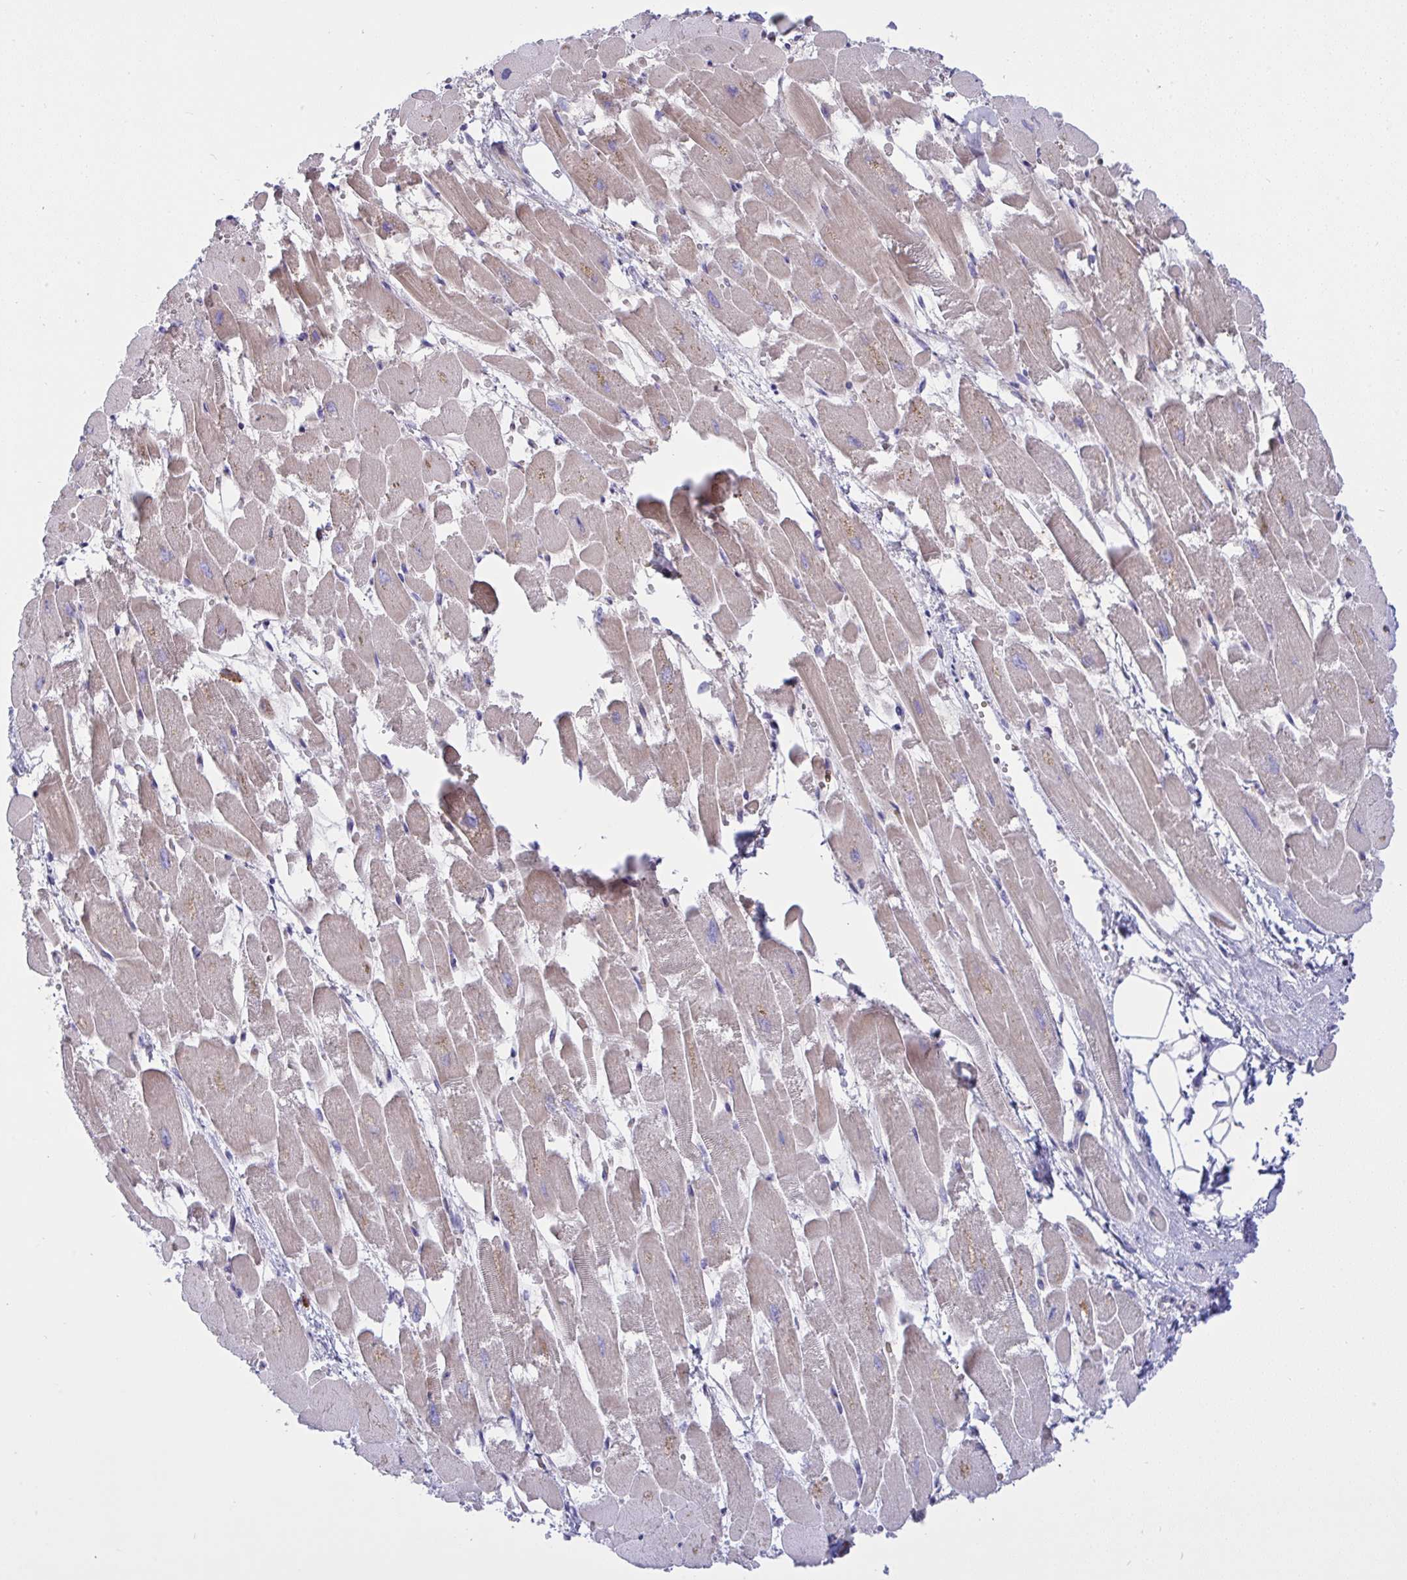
{"staining": {"intensity": "weak", "quantity": "25%-75%", "location": "cytoplasmic/membranous"}, "tissue": "heart muscle", "cell_type": "Cardiomyocytes", "image_type": "normal", "snomed": [{"axis": "morphology", "description": "Normal tissue, NOS"}, {"axis": "topography", "description": "Heart"}], "caption": "Heart muscle stained with IHC shows weak cytoplasmic/membranous positivity in approximately 25%-75% of cardiomyocytes. (Stains: DAB in brown, nuclei in blue, Microscopy: brightfield microscopy at high magnification).", "gene": "NTN1", "patient": {"sex": "female", "age": 52}}